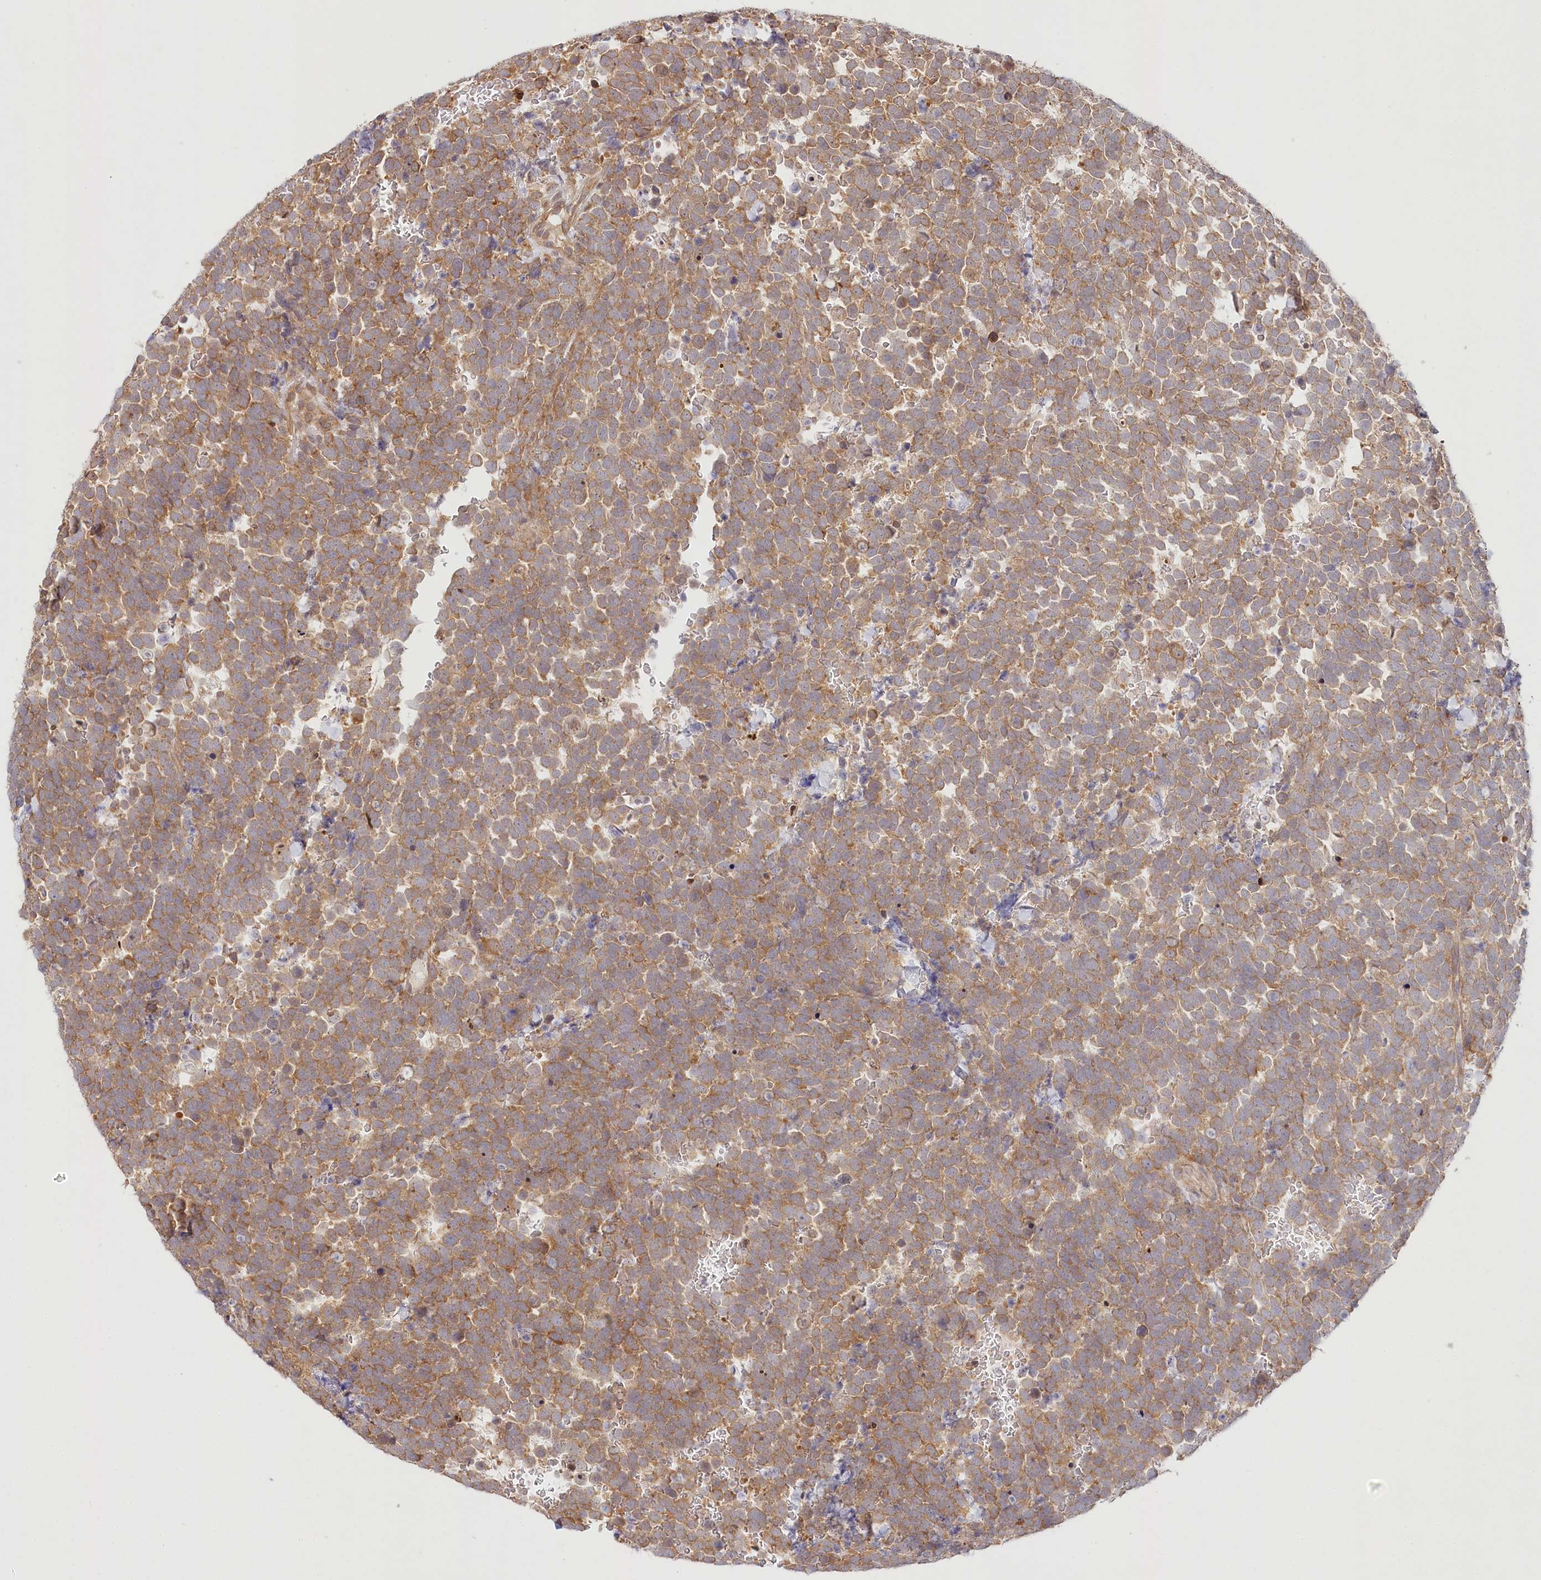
{"staining": {"intensity": "strong", "quantity": "25%-75%", "location": "cytoplasmic/membranous"}, "tissue": "urothelial cancer", "cell_type": "Tumor cells", "image_type": "cancer", "snomed": [{"axis": "morphology", "description": "Urothelial carcinoma, High grade"}, {"axis": "topography", "description": "Urinary bladder"}], "caption": "A brown stain shows strong cytoplasmic/membranous staining of a protein in high-grade urothelial carcinoma tumor cells.", "gene": "INPP4B", "patient": {"sex": "female", "age": 82}}